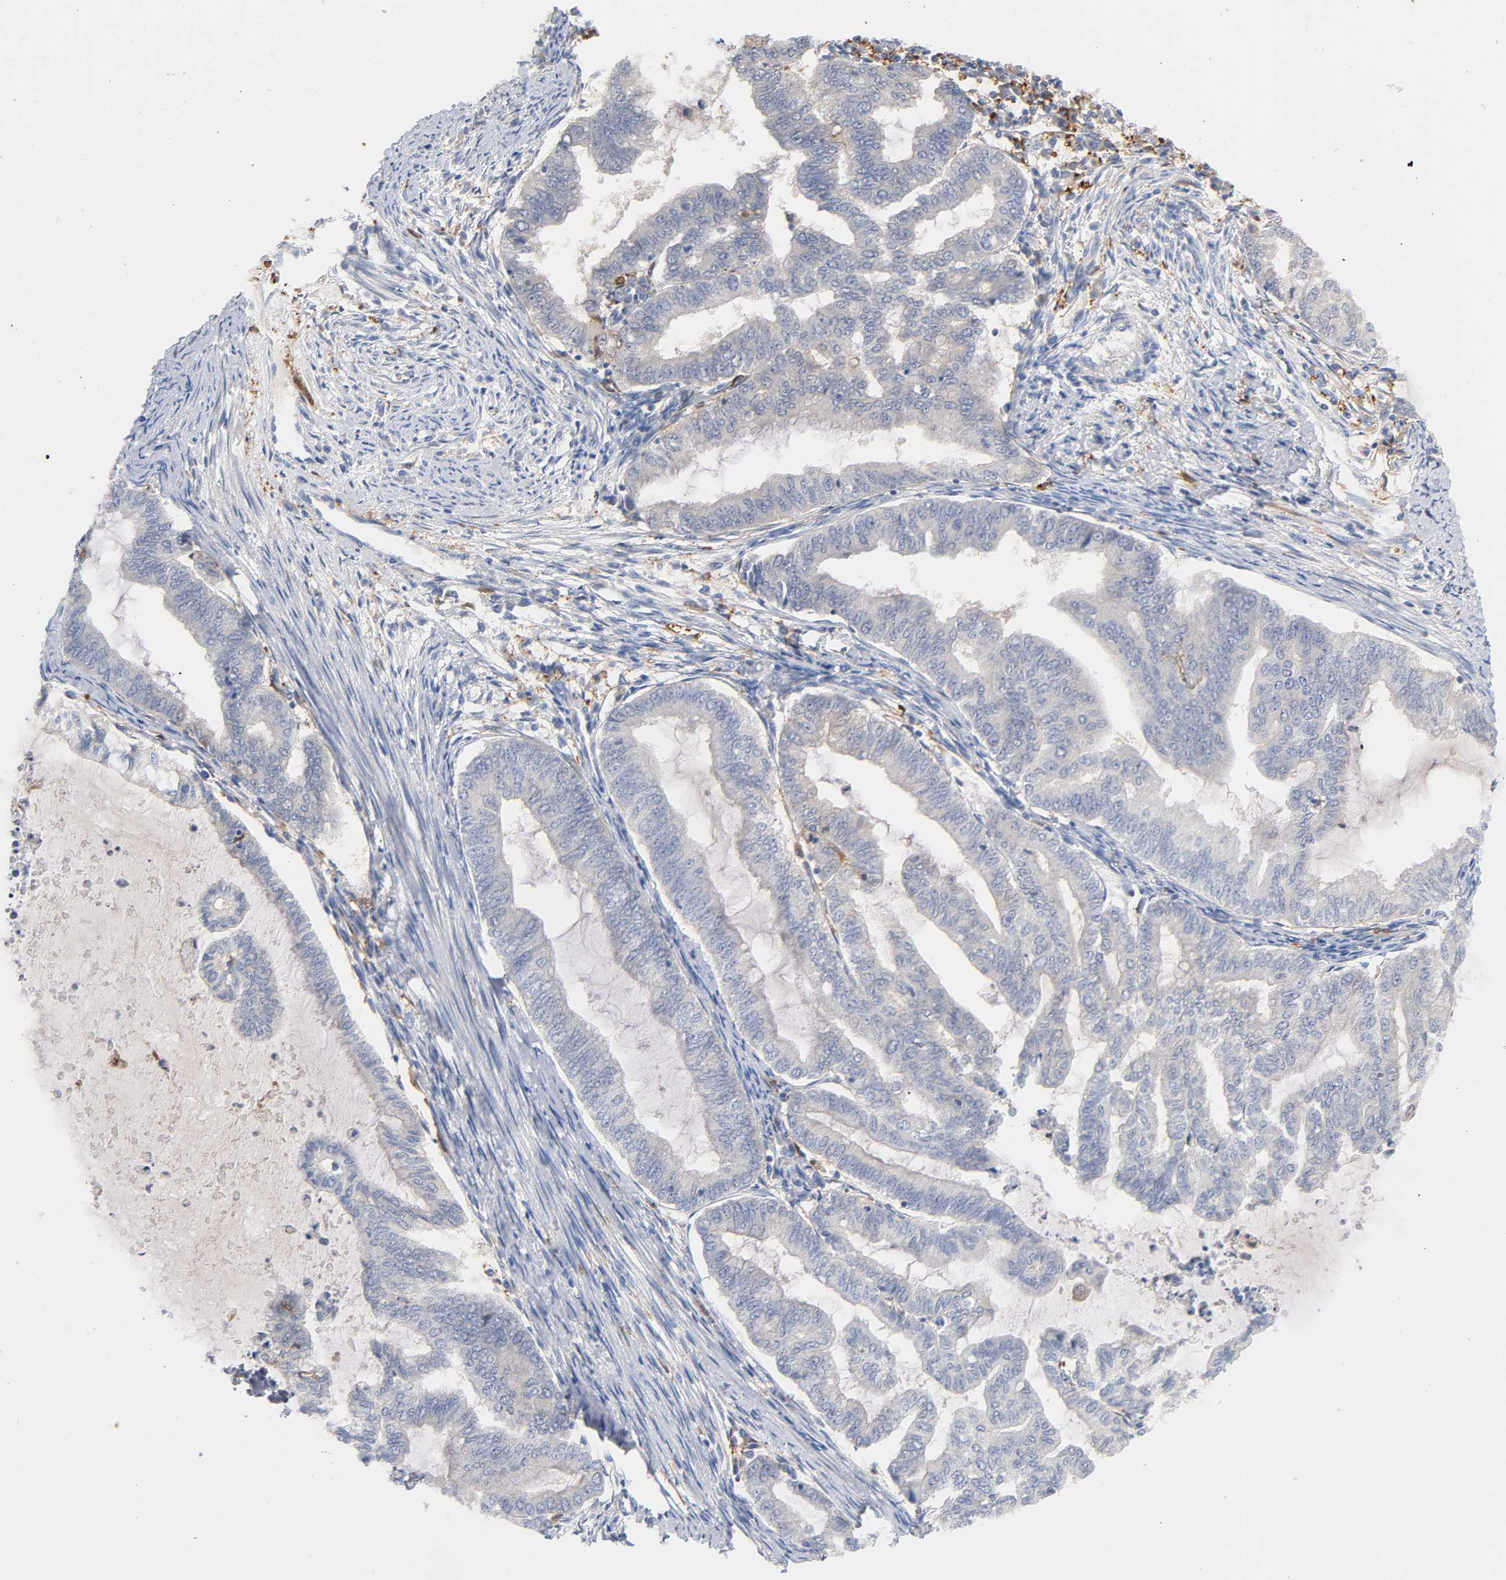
{"staining": {"intensity": "negative", "quantity": "none", "location": "none"}, "tissue": "endometrial cancer", "cell_type": "Tumor cells", "image_type": "cancer", "snomed": [{"axis": "morphology", "description": "Adenocarcinoma, NOS"}, {"axis": "topography", "description": "Endometrium"}], "caption": "Immunohistochemical staining of human endometrial adenocarcinoma demonstrates no significant expression in tumor cells.", "gene": "IL18", "patient": {"sex": "female", "age": 79}}